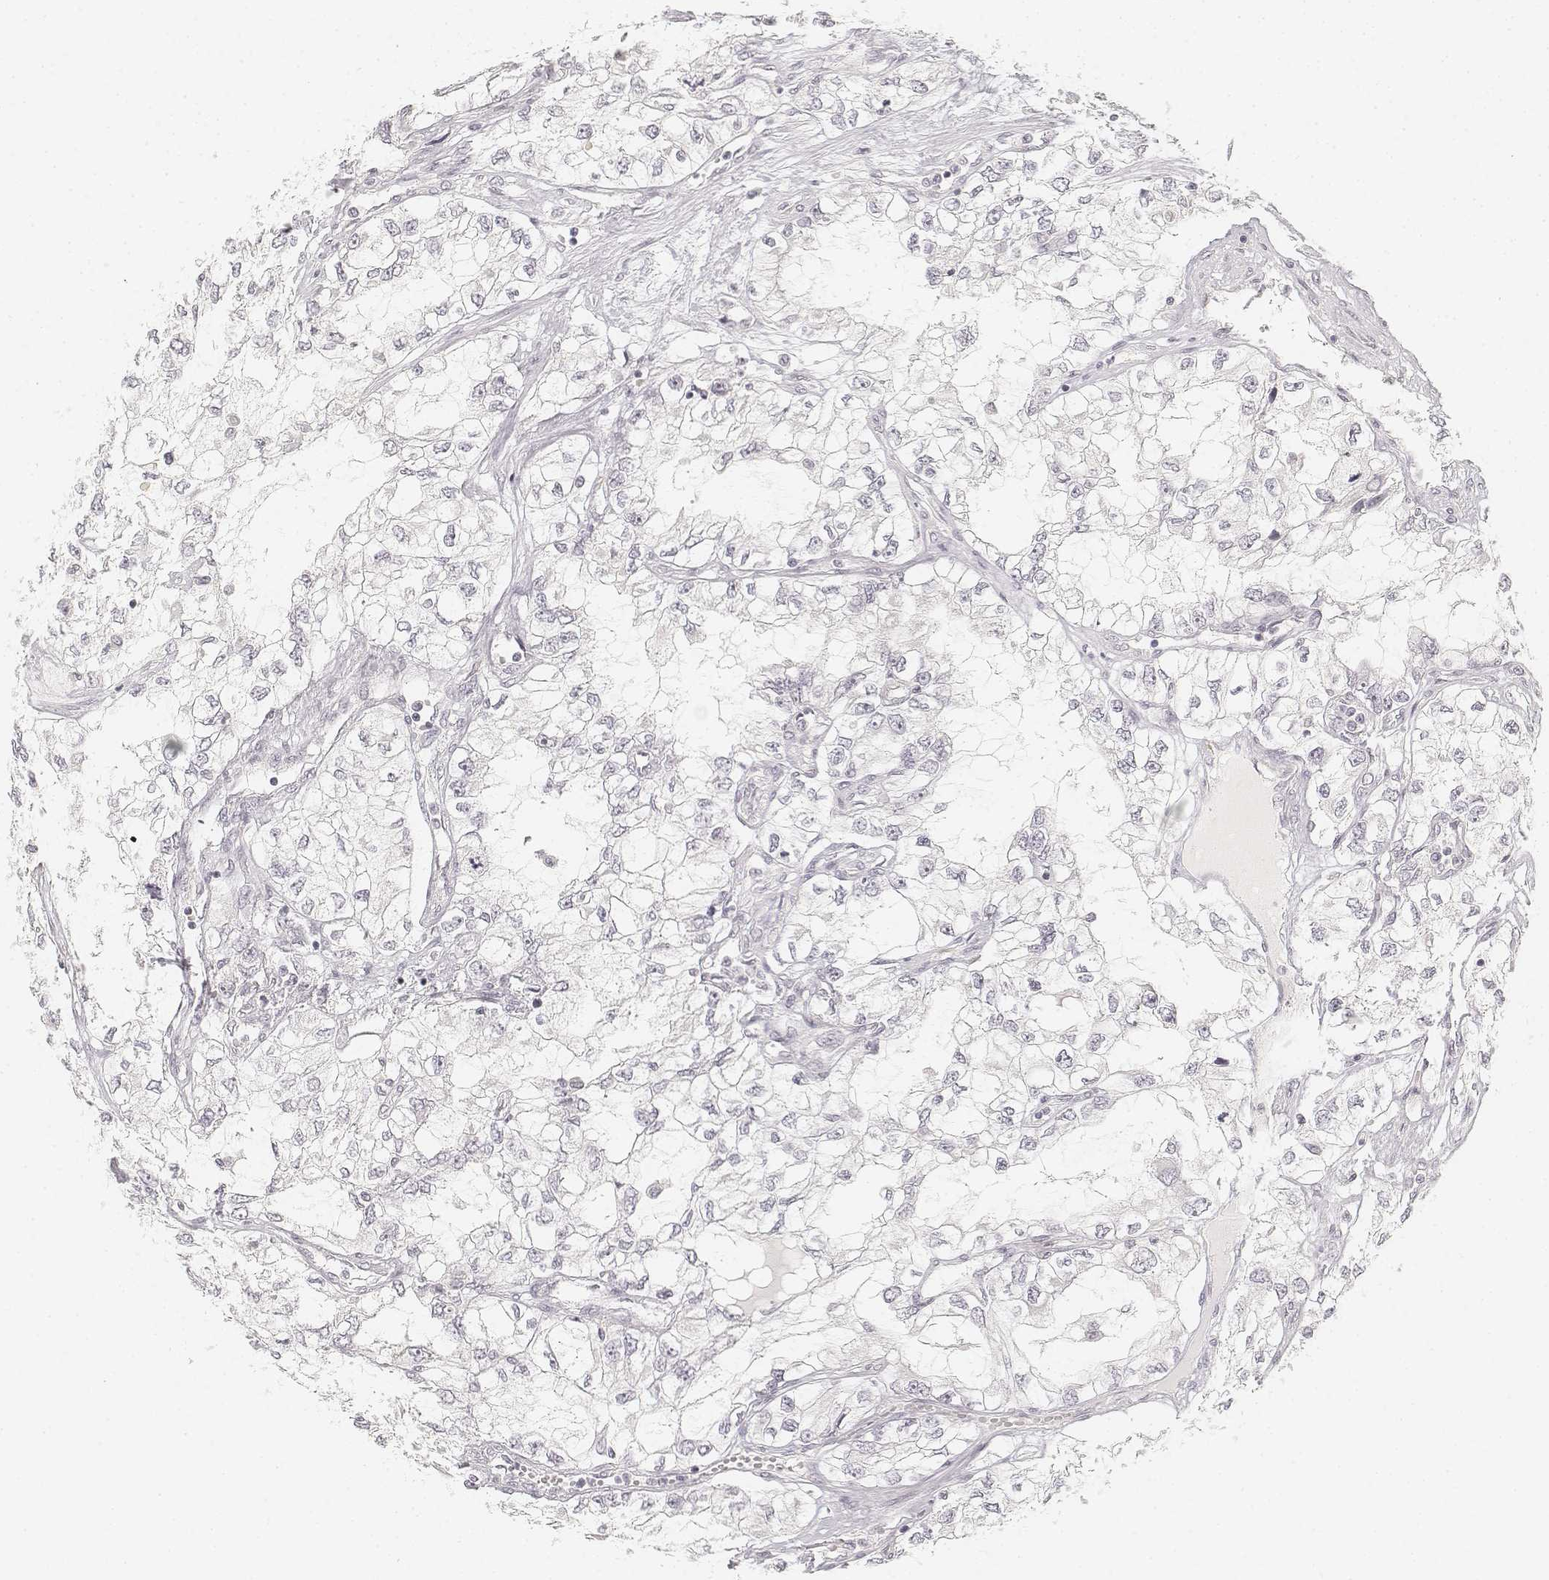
{"staining": {"intensity": "negative", "quantity": "none", "location": "none"}, "tissue": "renal cancer", "cell_type": "Tumor cells", "image_type": "cancer", "snomed": [{"axis": "morphology", "description": "Adenocarcinoma, NOS"}, {"axis": "topography", "description": "Kidney"}], "caption": "Protein analysis of adenocarcinoma (renal) shows no significant expression in tumor cells. The staining is performed using DAB brown chromogen with nuclei counter-stained in using hematoxylin.", "gene": "DSG4", "patient": {"sex": "female", "age": 59}}